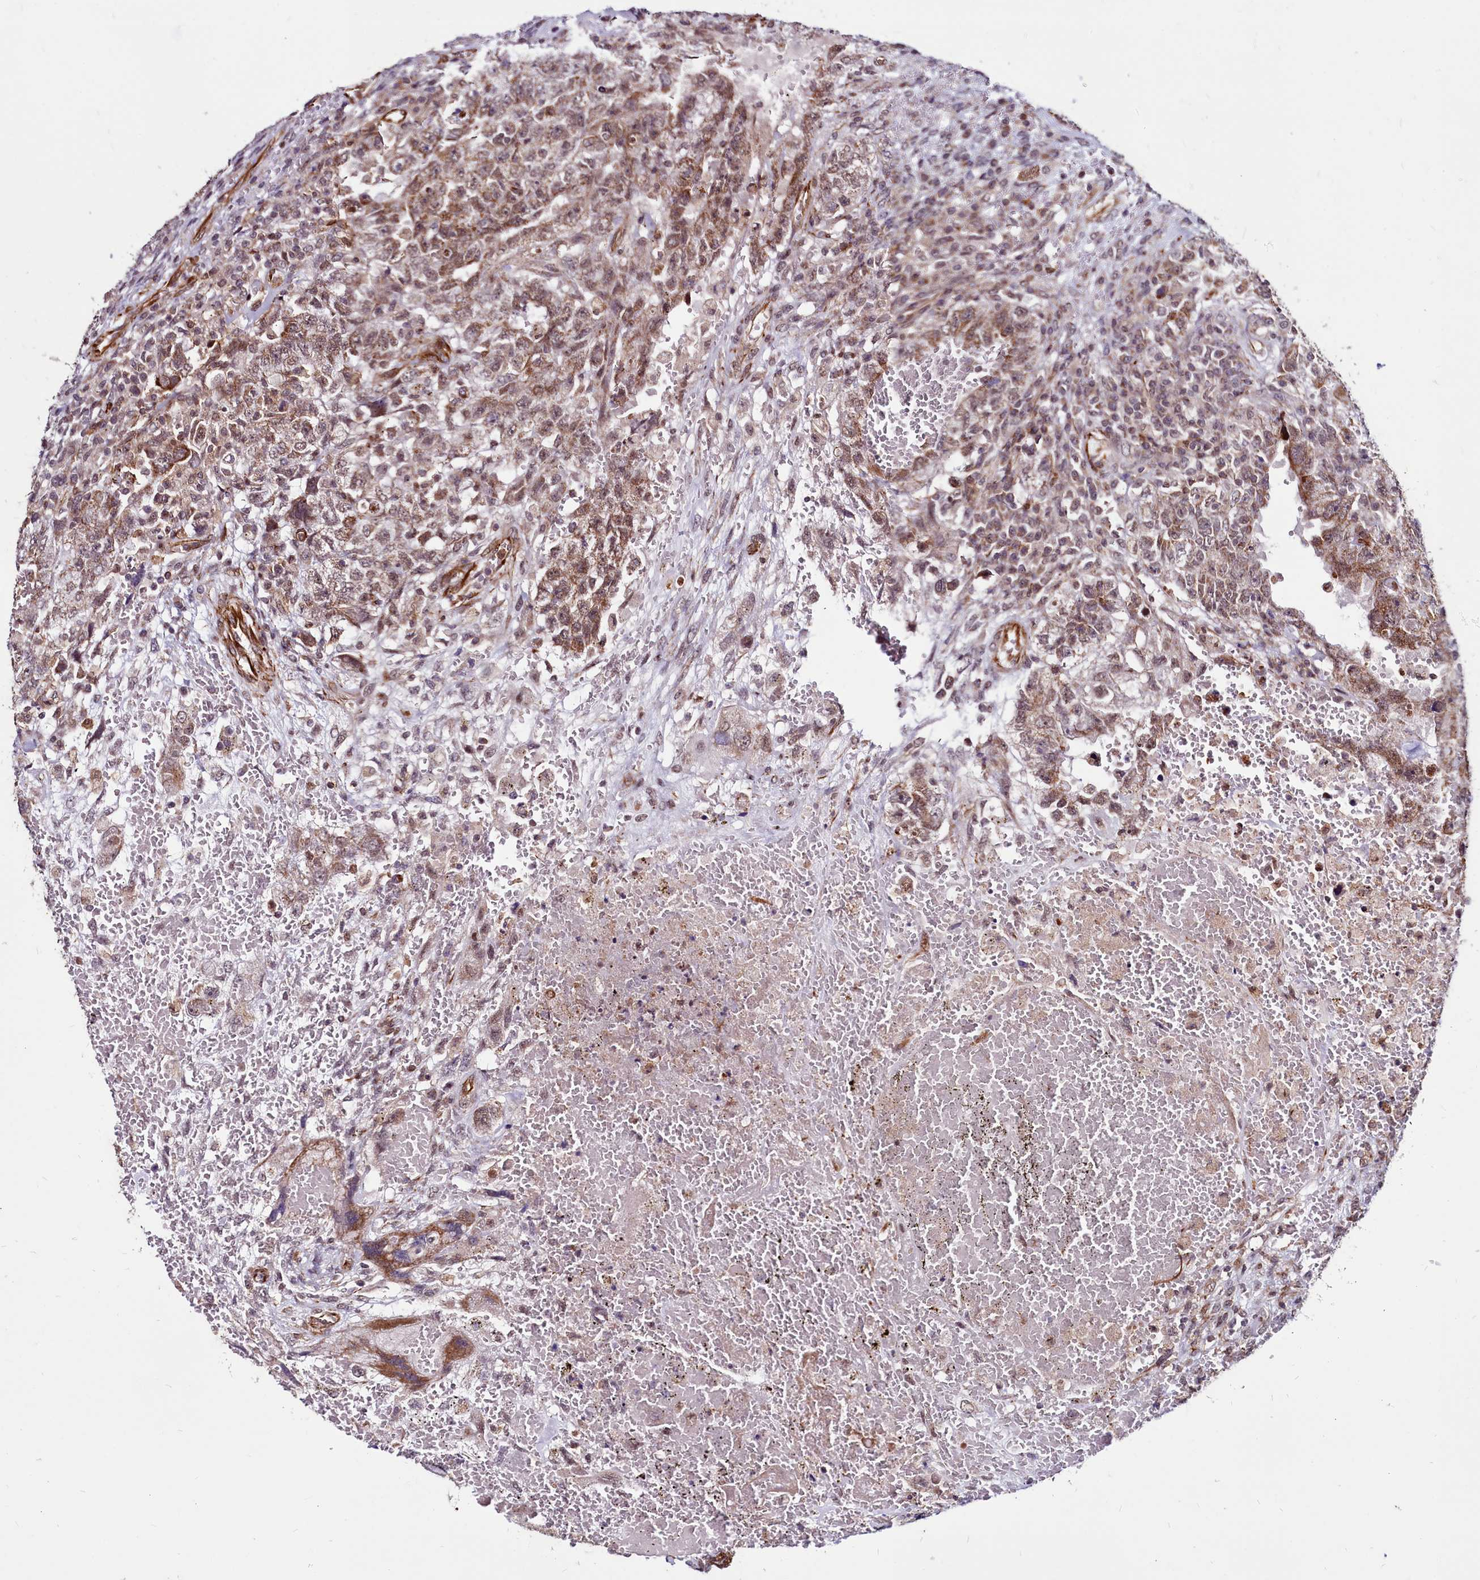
{"staining": {"intensity": "moderate", "quantity": ">75%", "location": "cytoplasmic/membranous,nuclear"}, "tissue": "testis cancer", "cell_type": "Tumor cells", "image_type": "cancer", "snomed": [{"axis": "morphology", "description": "Carcinoma, Embryonal, NOS"}, {"axis": "topography", "description": "Testis"}], "caption": "A photomicrograph of human testis cancer stained for a protein reveals moderate cytoplasmic/membranous and nuclear brown staining in tumor cells.", "gene": "CLK3", "patient": {"sex": "male", "age": 26}}